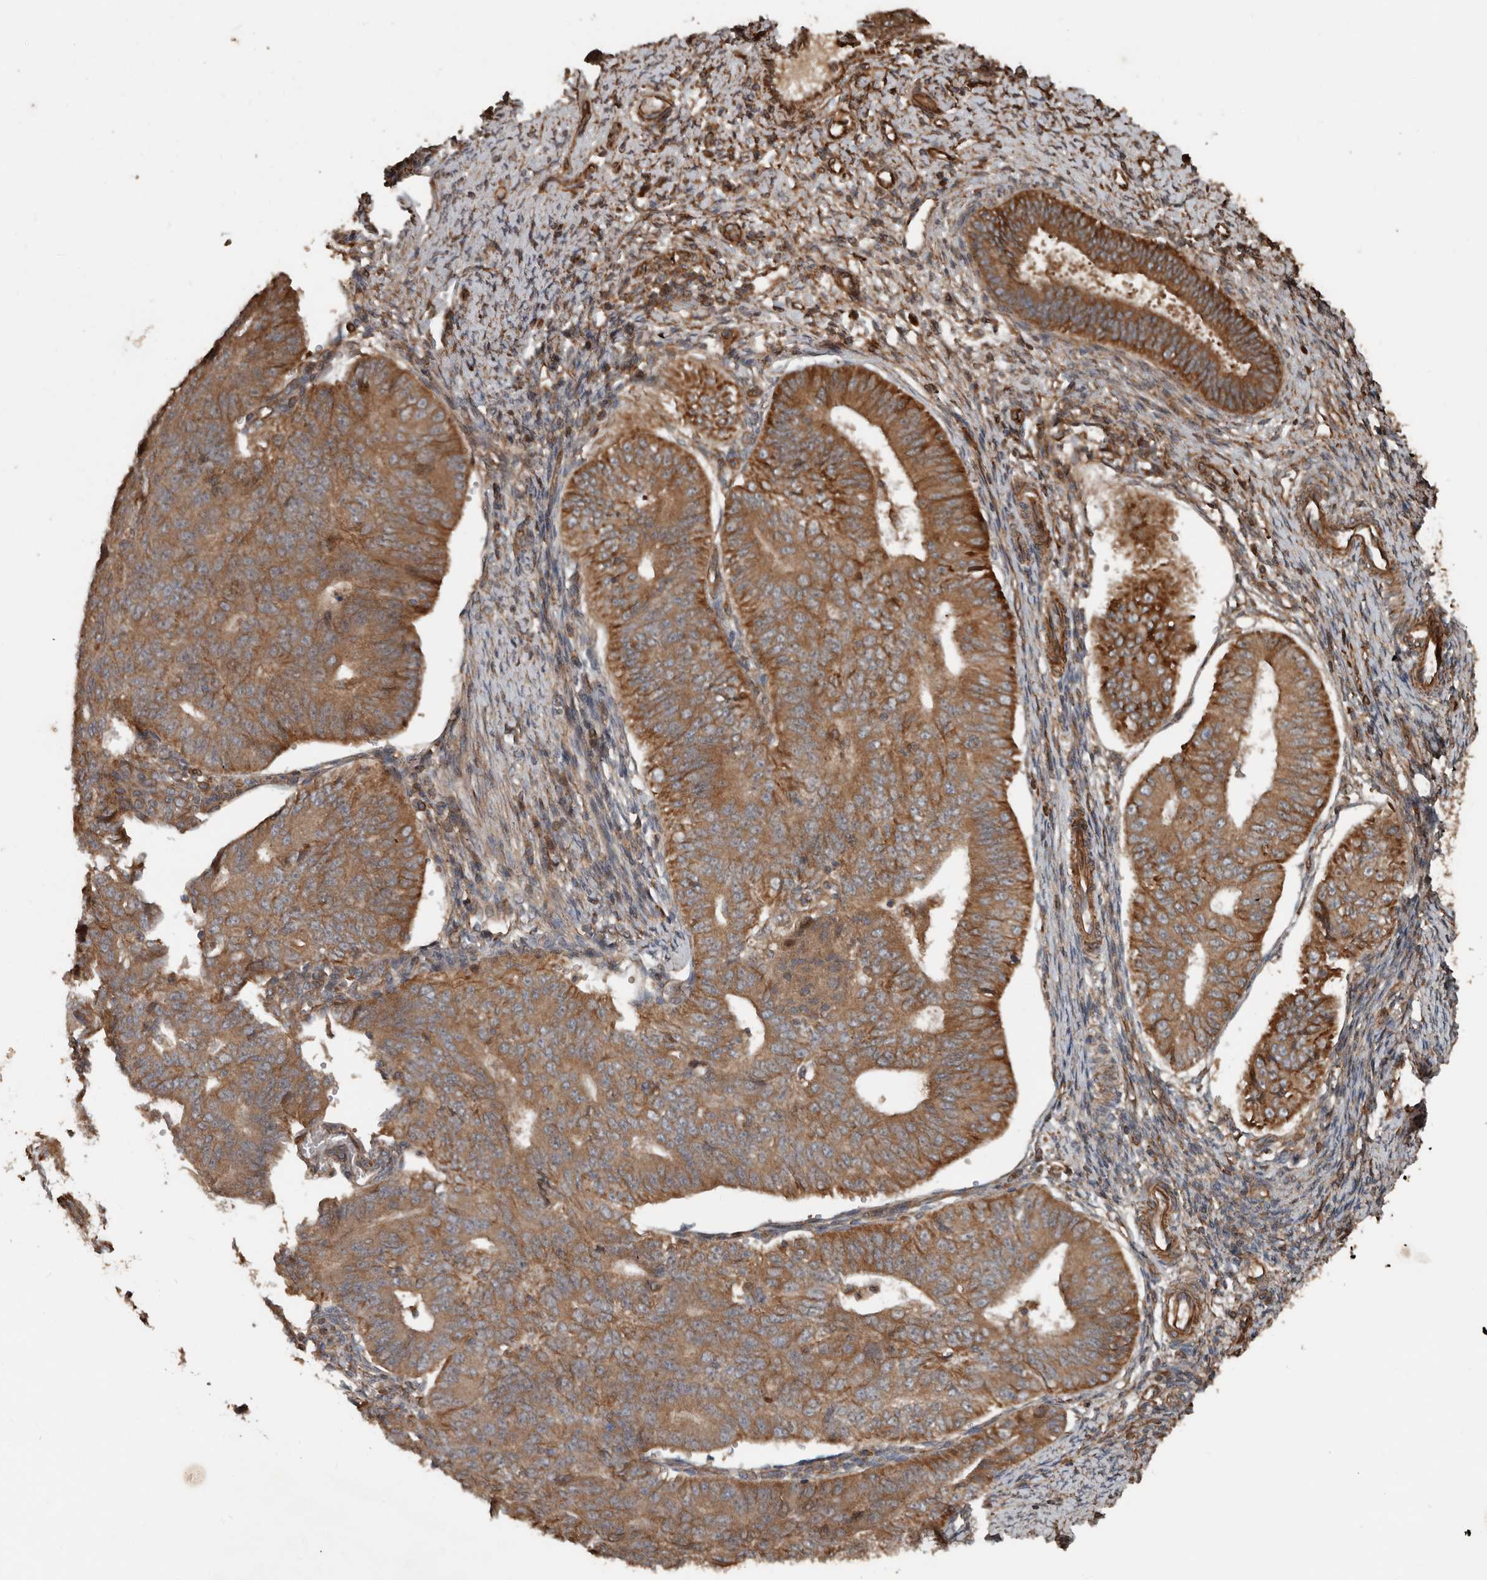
{"staining": {"intensity": "moderate", "quantity": ">75%", "location": "cytoplasmic/membranous"}, "tissue": "endometrial cancer", "cell_type": "Tumor cells", "image_type": "cancer", "snomed": [{"axis": "morphology", "description": "Adenocarcinoma, NOS"}, {"axis": "topography", "description": "Endometrium"}], "caption": "Protein staining displays moderate cytoplasmic/membranous positivity in about >75% of tumor cells in adenocarcinoma (endometrial). Immunohistochemistry (ihc) stains the protein of interest in brown and the nuclei are stained blue.", "gene": "YOD1", "patient": {"sex": "female", "age": 32}}